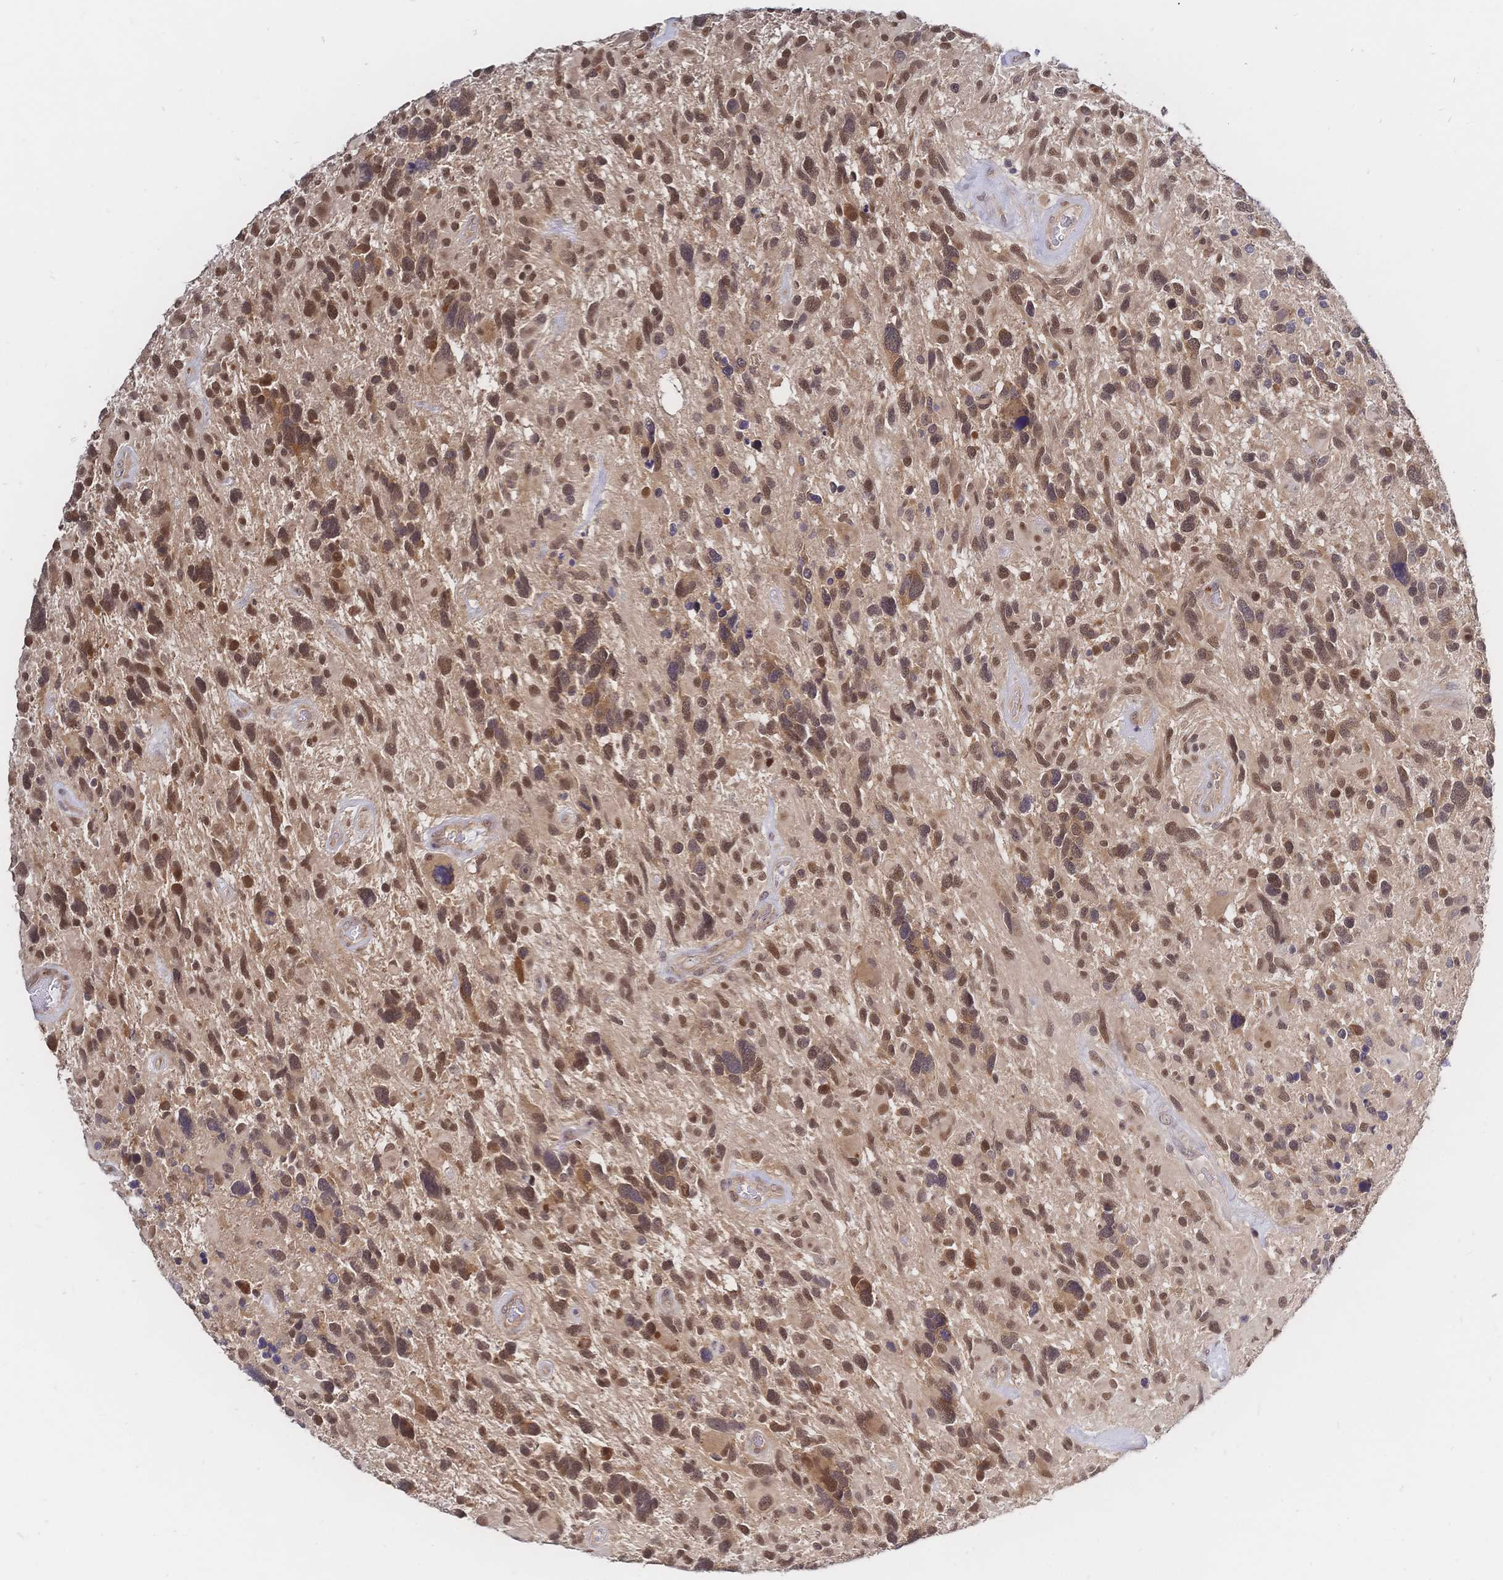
{"staining": {"intensity": "moderate", "quantity": ">75%", "location": "cytoplasmic/membranous,nuclear"}, "tissue": "glioma", "cell_type": "Tumor cells", "image_type": "cancer", "snomed": [{"axis": "morphology", "description": "Glioma, malignant, High grade"}, {"axis": "topography", "description": "Brain"}], "caption": "Tumor cells exhibit medium levels of moderate cytoplasmic/membranous and nuclear staining in about >75% of cells in human malignant glioma (high-grade). The protein of interest is stained brown, and the nuclei are stained in blue (DAB (3,3'-diaminobenzidine) IHC with brightfield microscopy, high magnification).", "gene": "LMO4", "patient": {"sex": "male", "age": 49}}